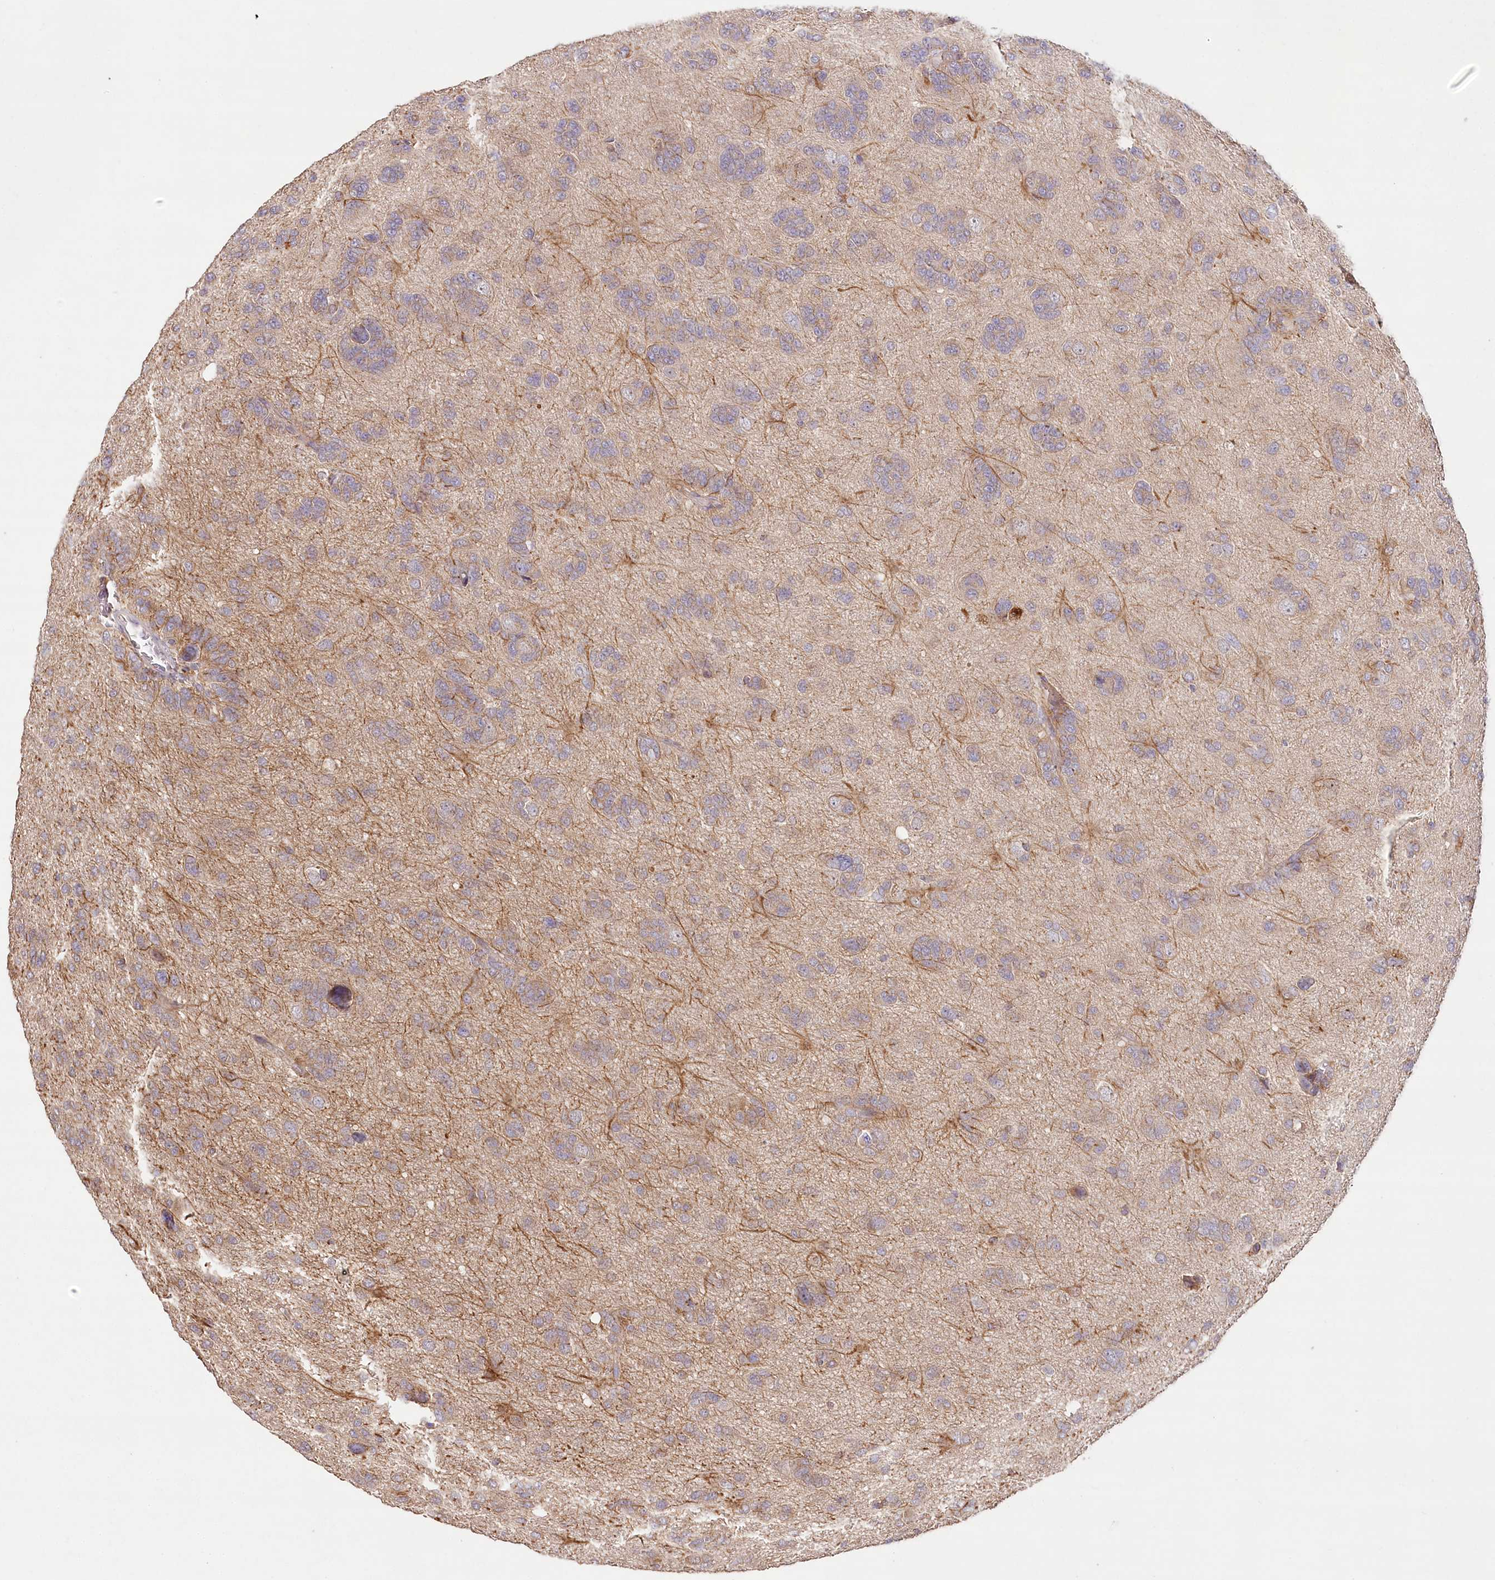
{"staining": {"intensity": "weak", "quantity": "<25%", "location": "cytoplasmic/membranous"}, "tissue": "glioma", "cell_type": "Tumor cells", "image_type": "cancer", "snomed": [{"axis": "morphology", "description": "Glioma, malignant, High grade"}, {"axis": "topography", "description": "Brain"}], "caption": "This micrograph is of malignant glioma (high-grade) stained with immunohistochemistry (IHC) to label a protein in brown with the nuclei are counter-stained blue. There is no positivity in tumor cells.", "gene": "DMXL1", "patient": {"sex": "female", "age": 59}}